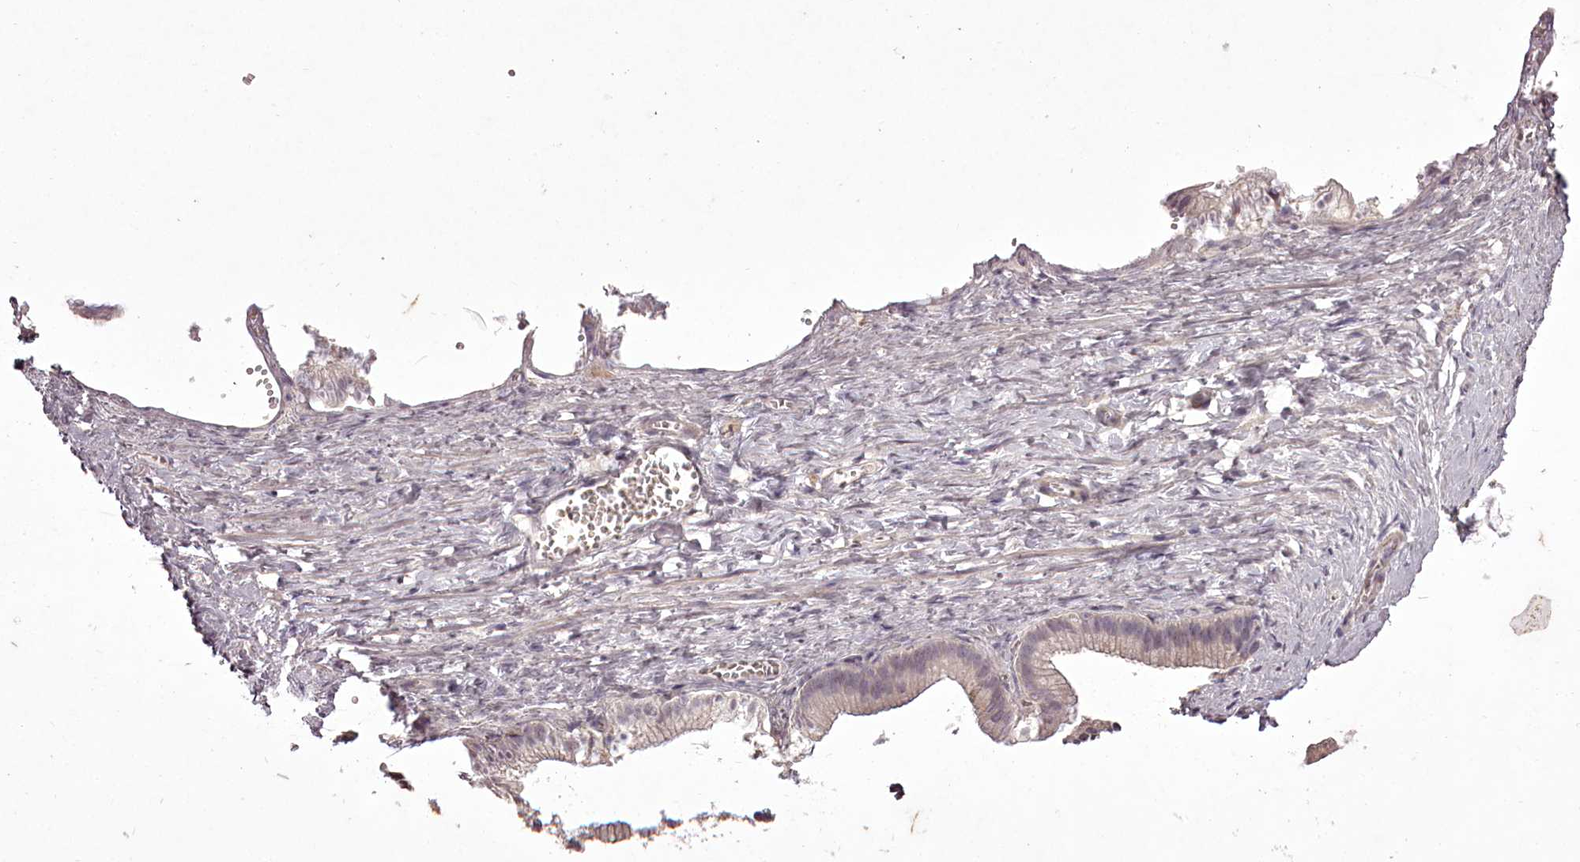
{"staining": {"intensity": "negative", "quantity": "none", "location": "none"}, "tissue": "adipose tissue", "cell_type": "Adipocytes", "image_type": "normal", "snomed": [{"axis": "morphology", "description": "Normal tissue, NOS"}, {"axis": "topography", "description": "Gallbladder"}, {"axis": "topography", "description": "Peripheral nerve tissue"}], "caption": "This is an immunohistochemistry (IHC) photomicrograph of normal human adipose tissue. There is no positivity in adipocytes.", "gene": "C1orf56", "patient": {"sex": "male", "age": 38}}